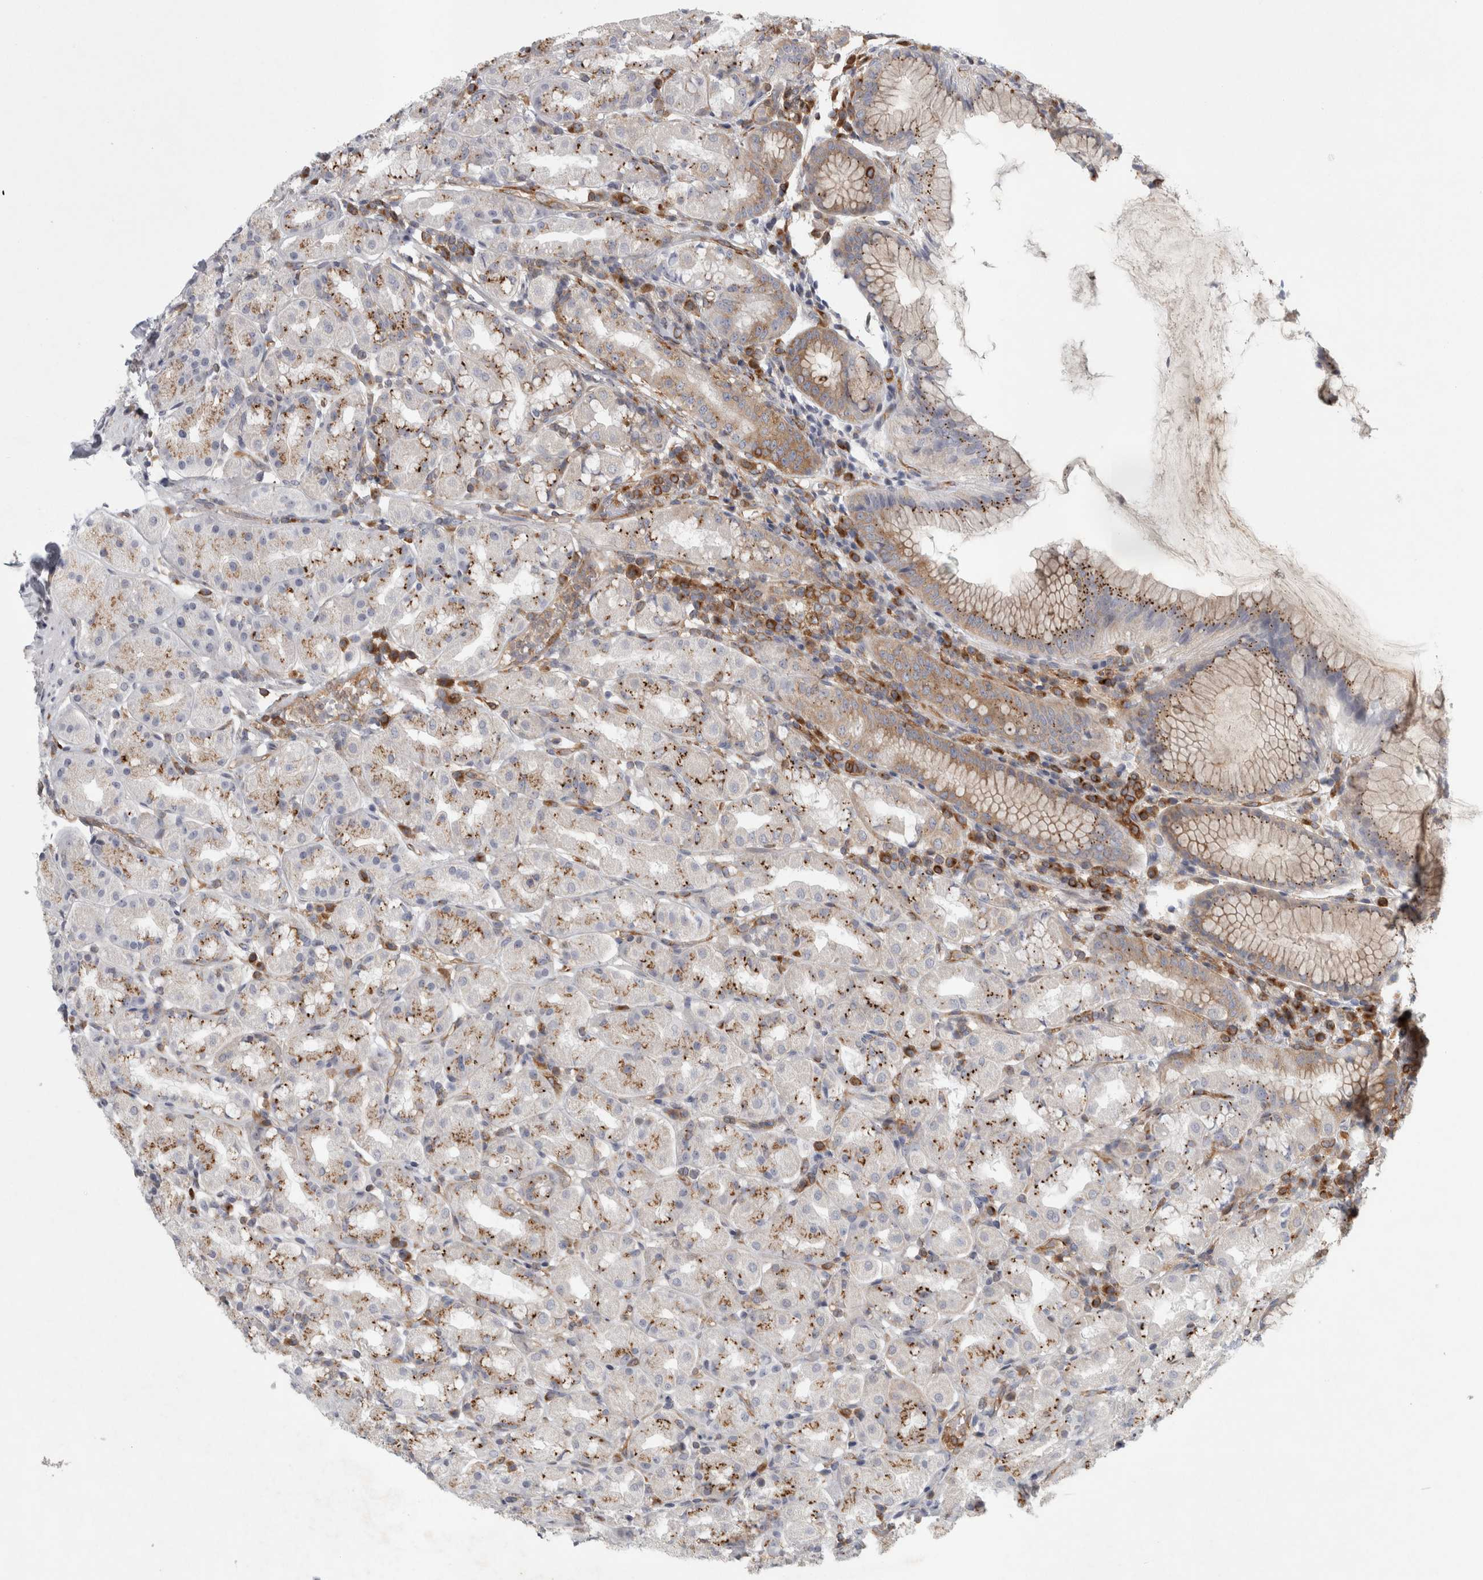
{"staining": {"intensity": "moderate", "quantity": "25%-75%", "location": "cytoplasmic/membranous"}, "tissue": "stomach", "cell_type": "Glandular cells", "image_type": "normal", "snomed": [{"axis": "morphology", "description": "Normal tissue, NOS"}, {"axis": "topography", "description": "Stomach, lower"}], "caption": "Immunohistochemistry of benign human stomach shows medium levels of moderate cytoplasmic/membranous positivity in about 25%-75% of glandular cells. The staining is performed using DAB brown chromogen to label protein expression. The nuclei are counter-stained blue using hematoxylin.", "gene": "PEX6", "patient": {"sex": "female", "age": 56}}